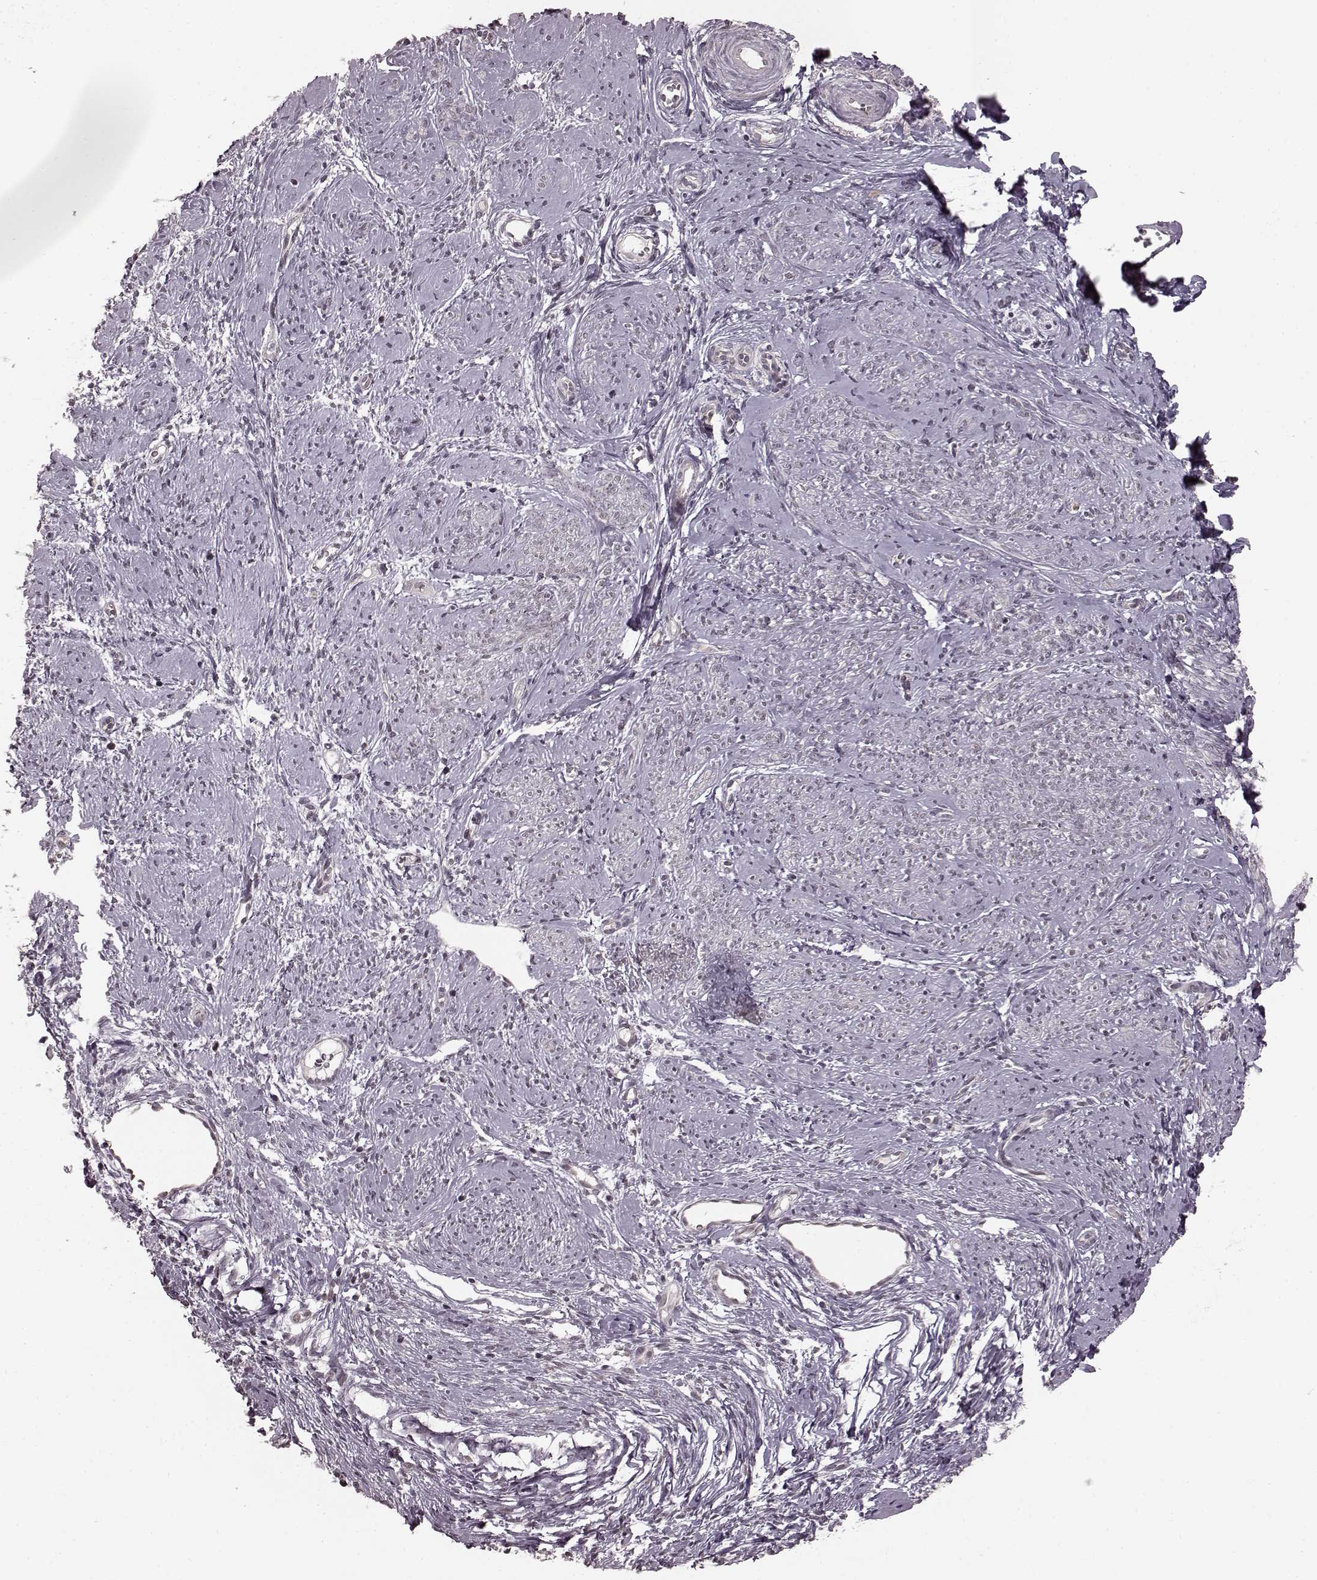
{"staining": {"intensity": "weak", "quantity": "25%-75%", "location": "cytoplasmic/membranous"}, "tissue": "smooth muscle", "cell_type": "Smooth muscle cells", "image_type": "normal", "snomed": [{"axis": "morphology", "description": "Normal tissue, NOS"}, {"axis": "topography", "description": "Smooth muscle"}], "caption": "The micrograph demonstrates a brown stain indicating the presence of a protein in the cytoplasmic/membranous of smooth muscle cells in smooth muscle.", "gene": "PLCB4", "patient": {"sex": "female", "age": 48}}